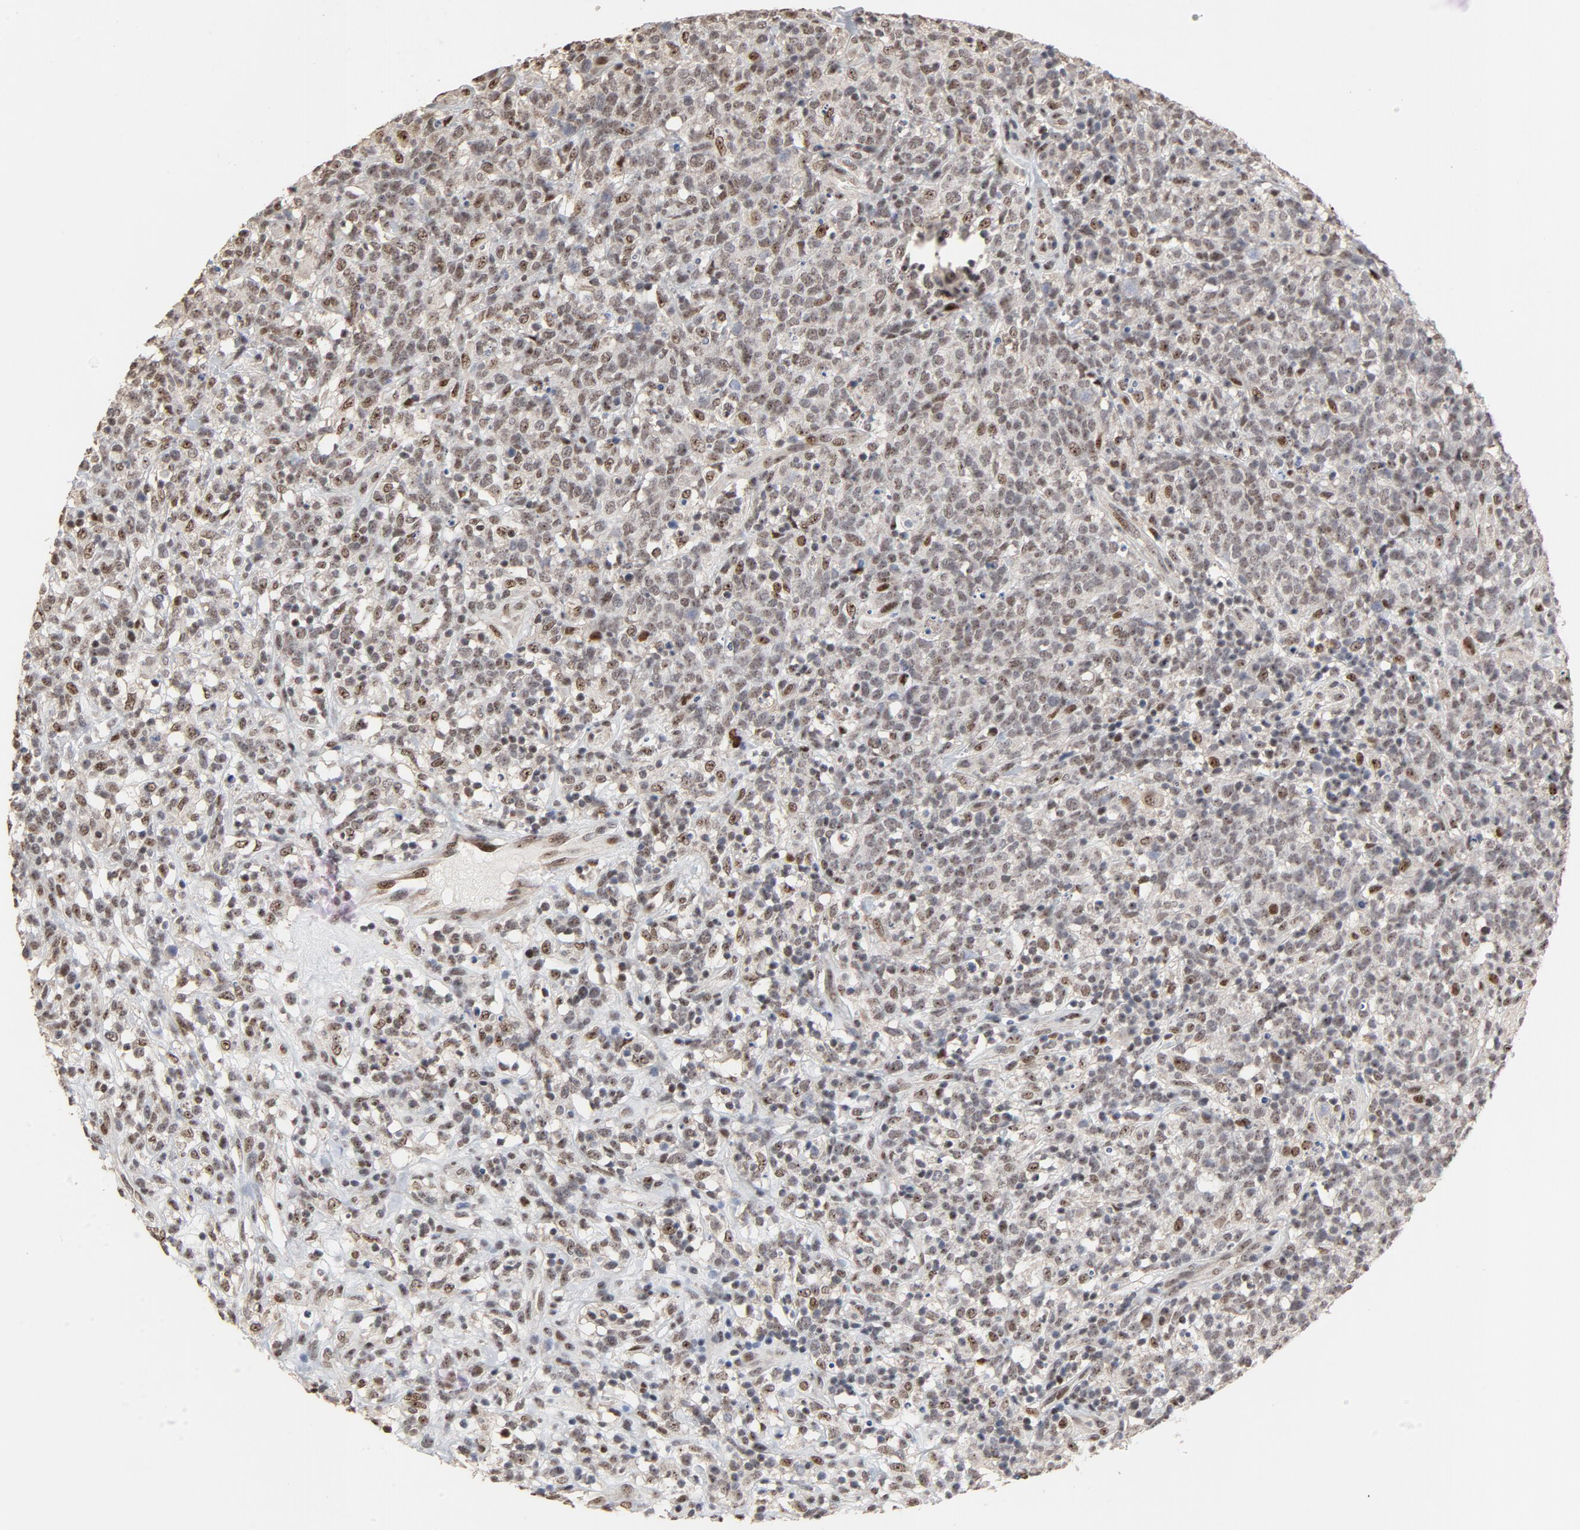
{"staining": {"intensity": "moderate", "quantity": "25%-75%", "location": "nuclear"}, "tissue": "lymphoma", "cell_type": "Tumor cells", "image_type": "cancer", "snomed": [{"axis": "morphology", "description": "Malignant lymphoma, non-Hodgkin's type, High grade"}, {"axis": "topography", "description": "Lymph node"}], "caption": "A high-resolution photomicrograph shows IHC staining of lymphoma, which exhibits moderate nuclear staining in approximately 25%-75% of tumor cells. (DAB (3,3'-diaminobenzidine) IHC, brown staining for protein, blue staining for nuclei).", "gene": "TP53RK", "patient": {"sex": "female", "age": 73}}